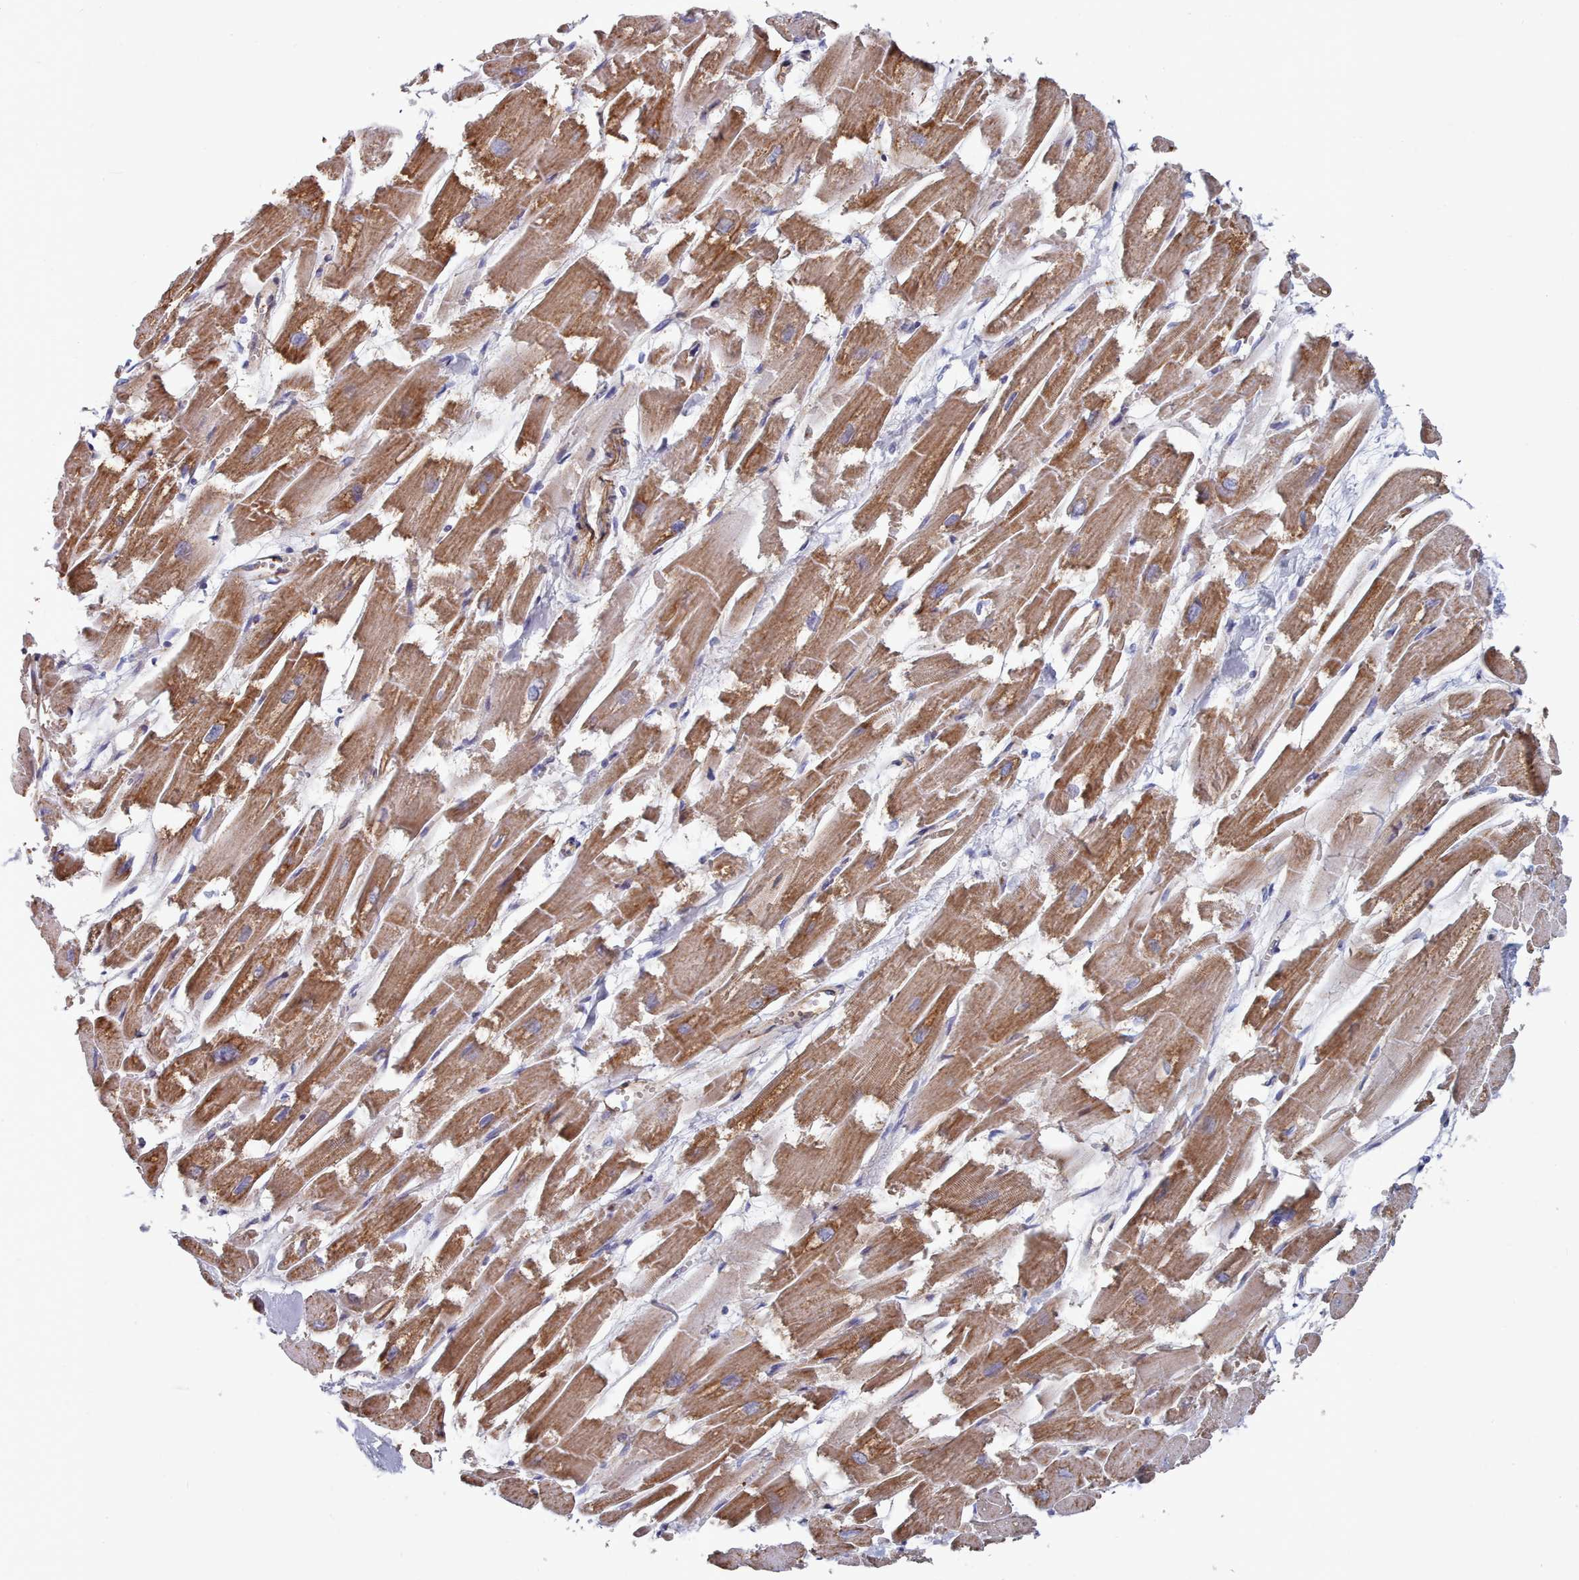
{"staining": {"intensity": "moderate", "quantity": ">75%", "location": "cytoplasmic/membranous"}, "tissue": "heart muscle", "cell_type": "Cardiomyocytes", "image_type": "normal", "snomed": [{"axis": "morphology", "description": "Normal tissue, NOS"}, {"axis": "topography", "description": "Heart"}], "caption": "Approximately >75% of cardiomyocytes in unremarkable heart muscle show moderate cytoplasmic/membranous protein staining as visualized by brown immunohistochemical staining.", "gene": "G6PC1", "patient": {"sex": "male", "age": 54}}